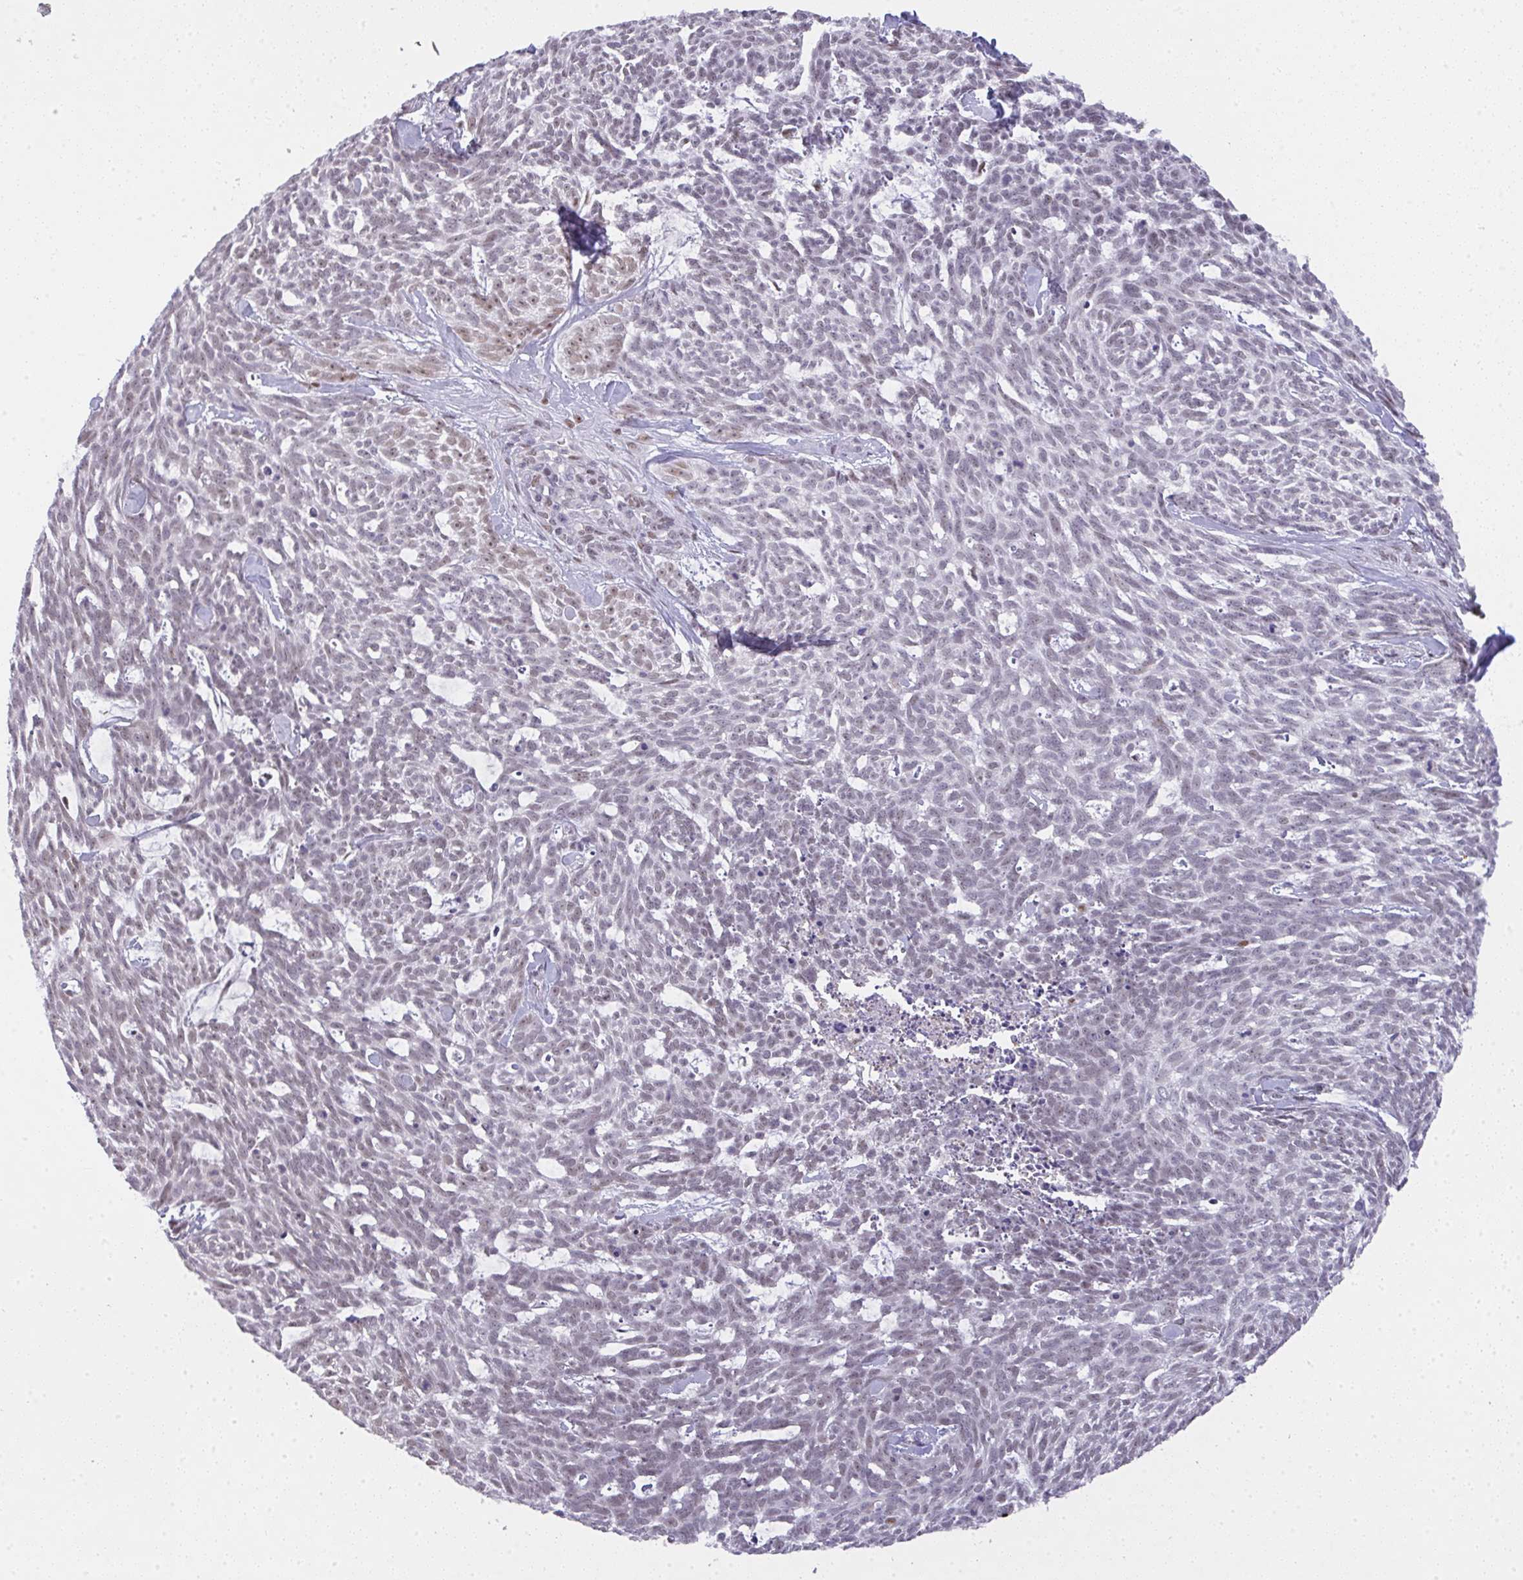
{"staining": {"intensity": "weak", "quantity": "<25%", "location": "nuclear"}, "tissue": "skin cancer", "cell_type": "Tumor cells", "image_type": "cancer", "snomed": [{"axis": "morphology", "description": "Basal cell carcinoma"}, {"axis": "topography", "description": "Skin"}], "caption": "There is no significant staining in tumor cells of basal cell carcinoma (skin). (DAB (3,3'-diaminobenzidine) IHC with hematoxylin counter stain).", "gene": "BBX", "patient": {"sex": "female", "age": 93}}